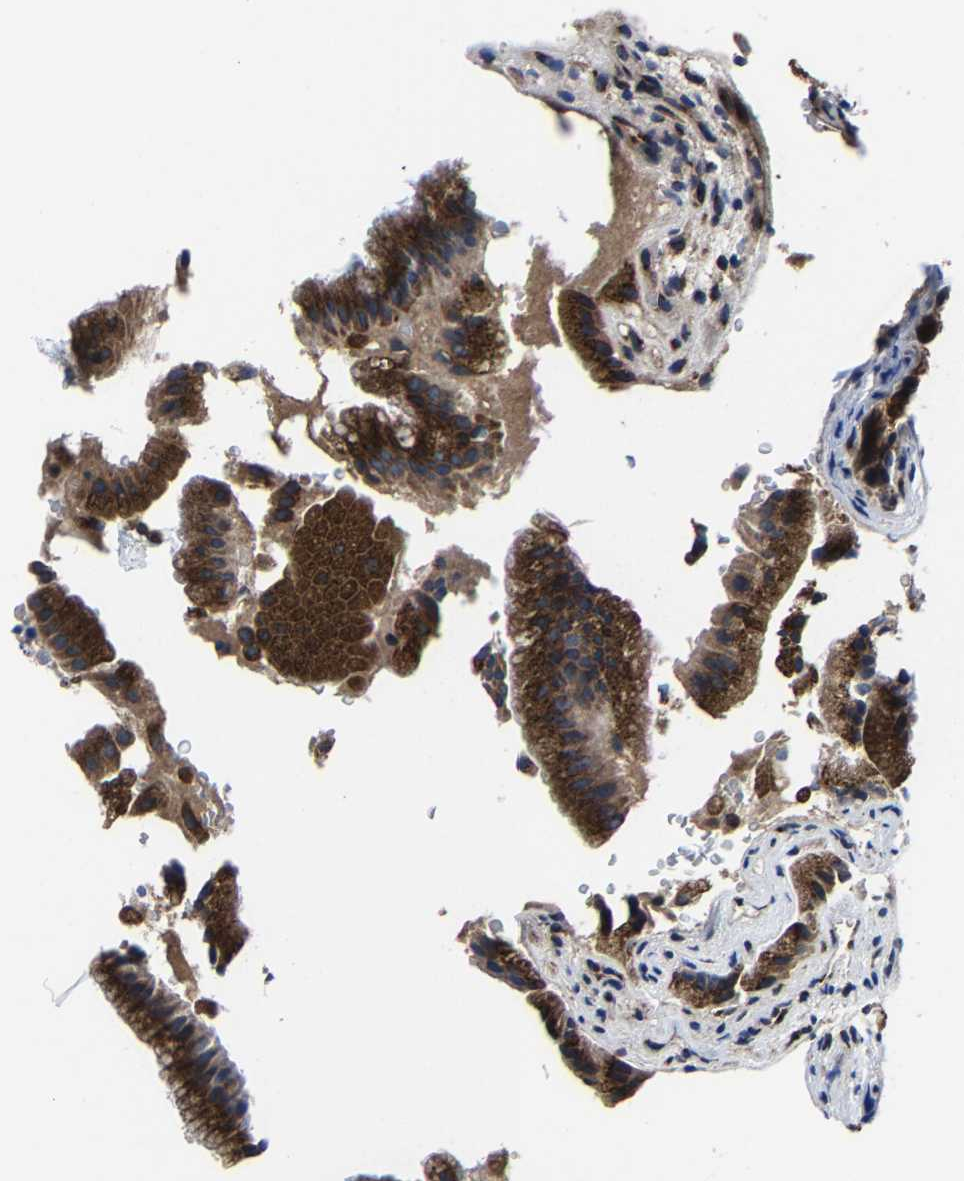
{"staining": {"intensity": "strong", "quantity": ">75%", "location": "cytoplasmic/membranous"}, "tissue": "gallbladder", "cell_type": "Glandular cells", "image_type": "normal", "snomed": [{"axis": "morphology", "description": "Normal tissue, NOS"}, {"axis": "topography", "description": "Gallbladder"}], "caption": "The micrograph demonstrates immunohistochemical staining of unremarkable gallbladder. There is strong cytoplasmic/membranous staining is identified in about >75% of glandular cells.", "gene": "EBAG9", "patient": {"sex": "male", "age": 49}}